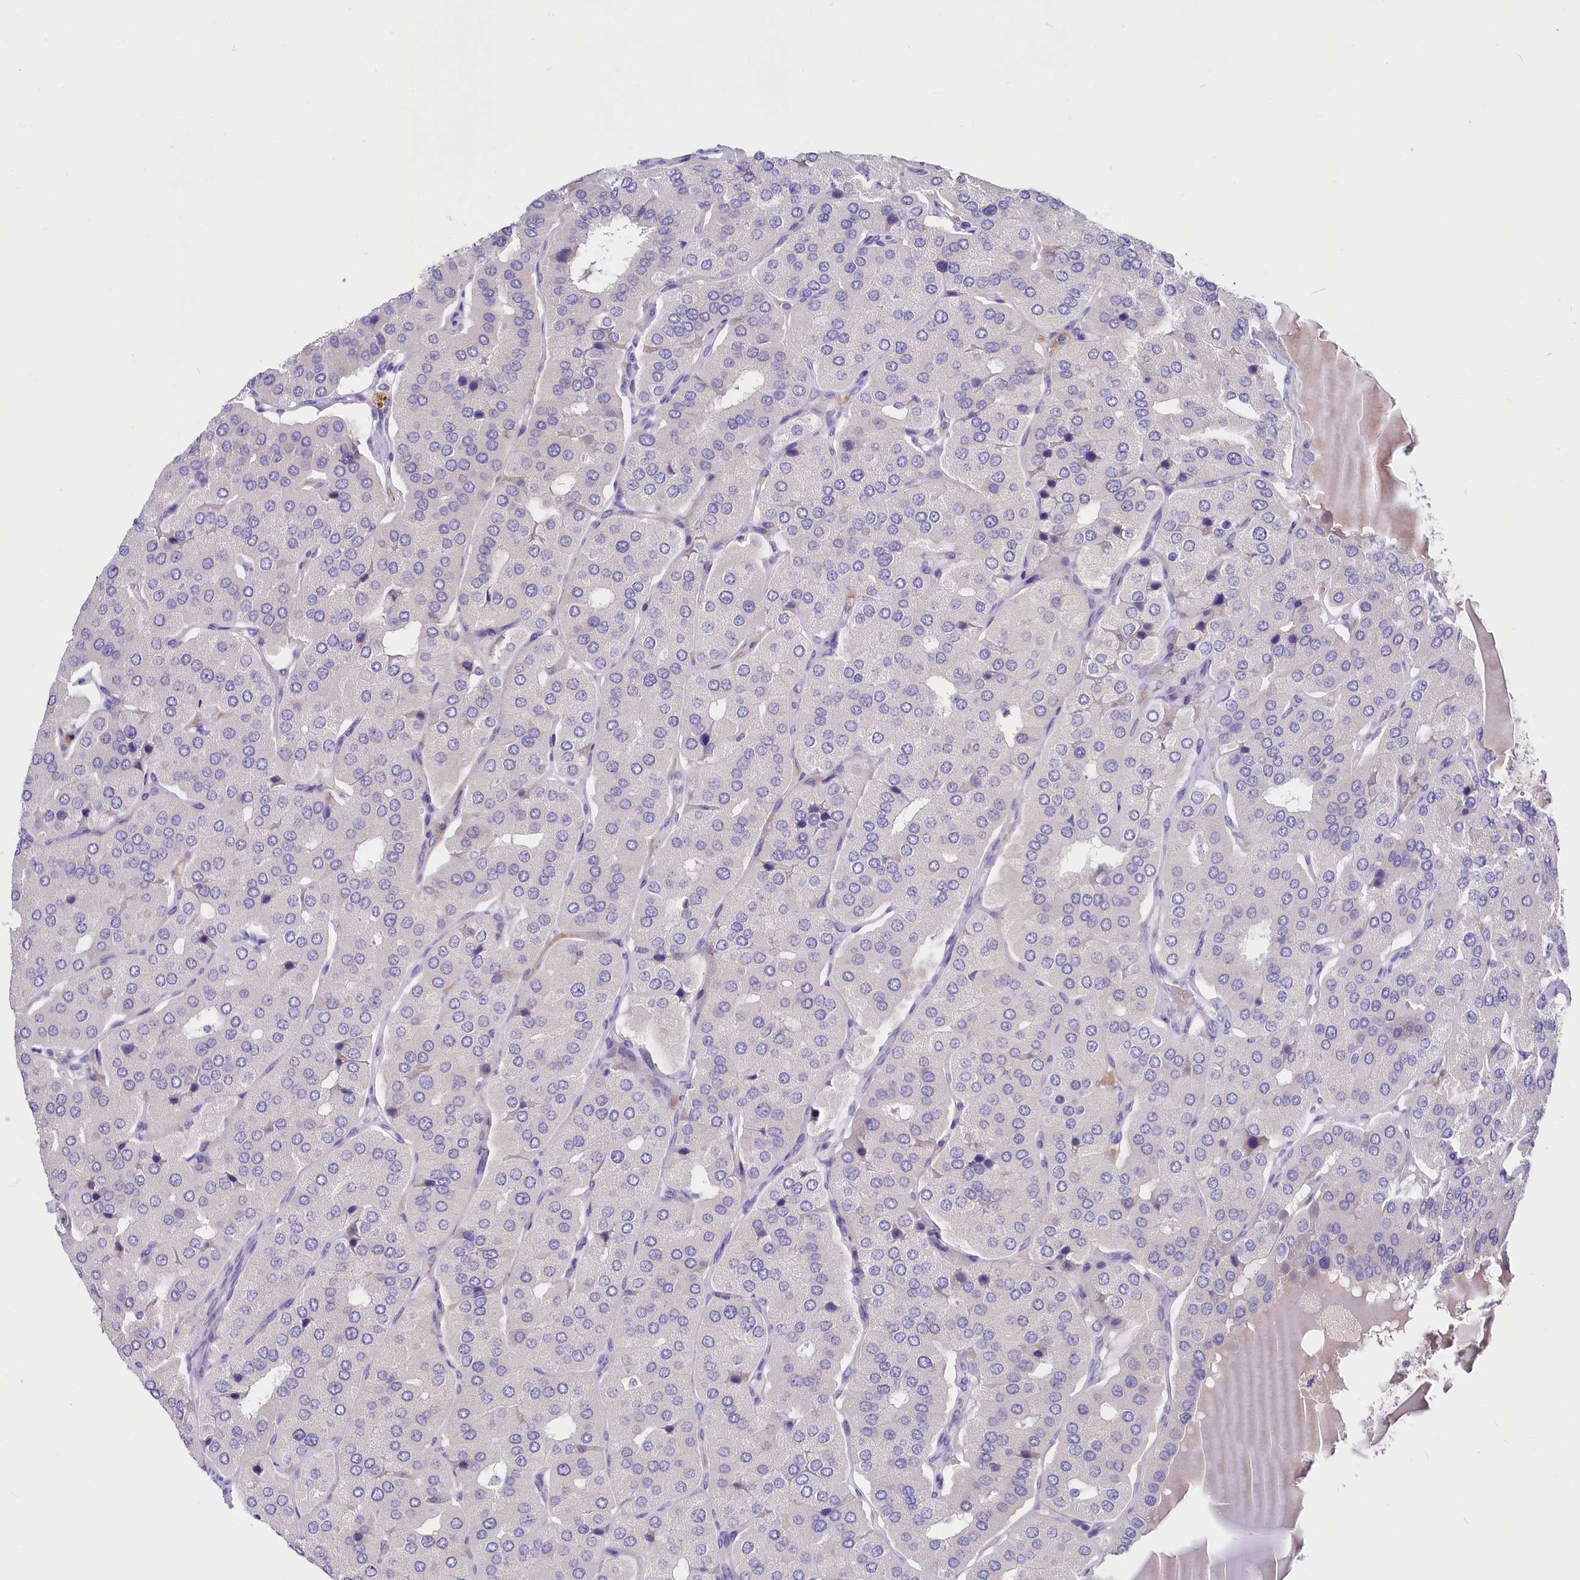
{"staining": {"intensity": "negative", "quantity": "none", "location": "none"}, "tissue": "parathyroid gland", "cell_type": "Glandular cells", "image_type": "normal", "snomed": [{"axis": "morphology", "description": "Normal tissue, NOS"}, {"axis": "morphology", "description": "Adenoma, NOS"}, {"axis": "topography", "description": "Parathyroid gland"}], "caption": "The IHC micrograph has no significant staining in glandular cells of parathyroid gland. (DAB (3,3'-diaminobenzidine) IHC visualized using brightfield microscopy, high magnification).", "gene": "ABHD5", "patient": {"sex": "female", "age": 86}}